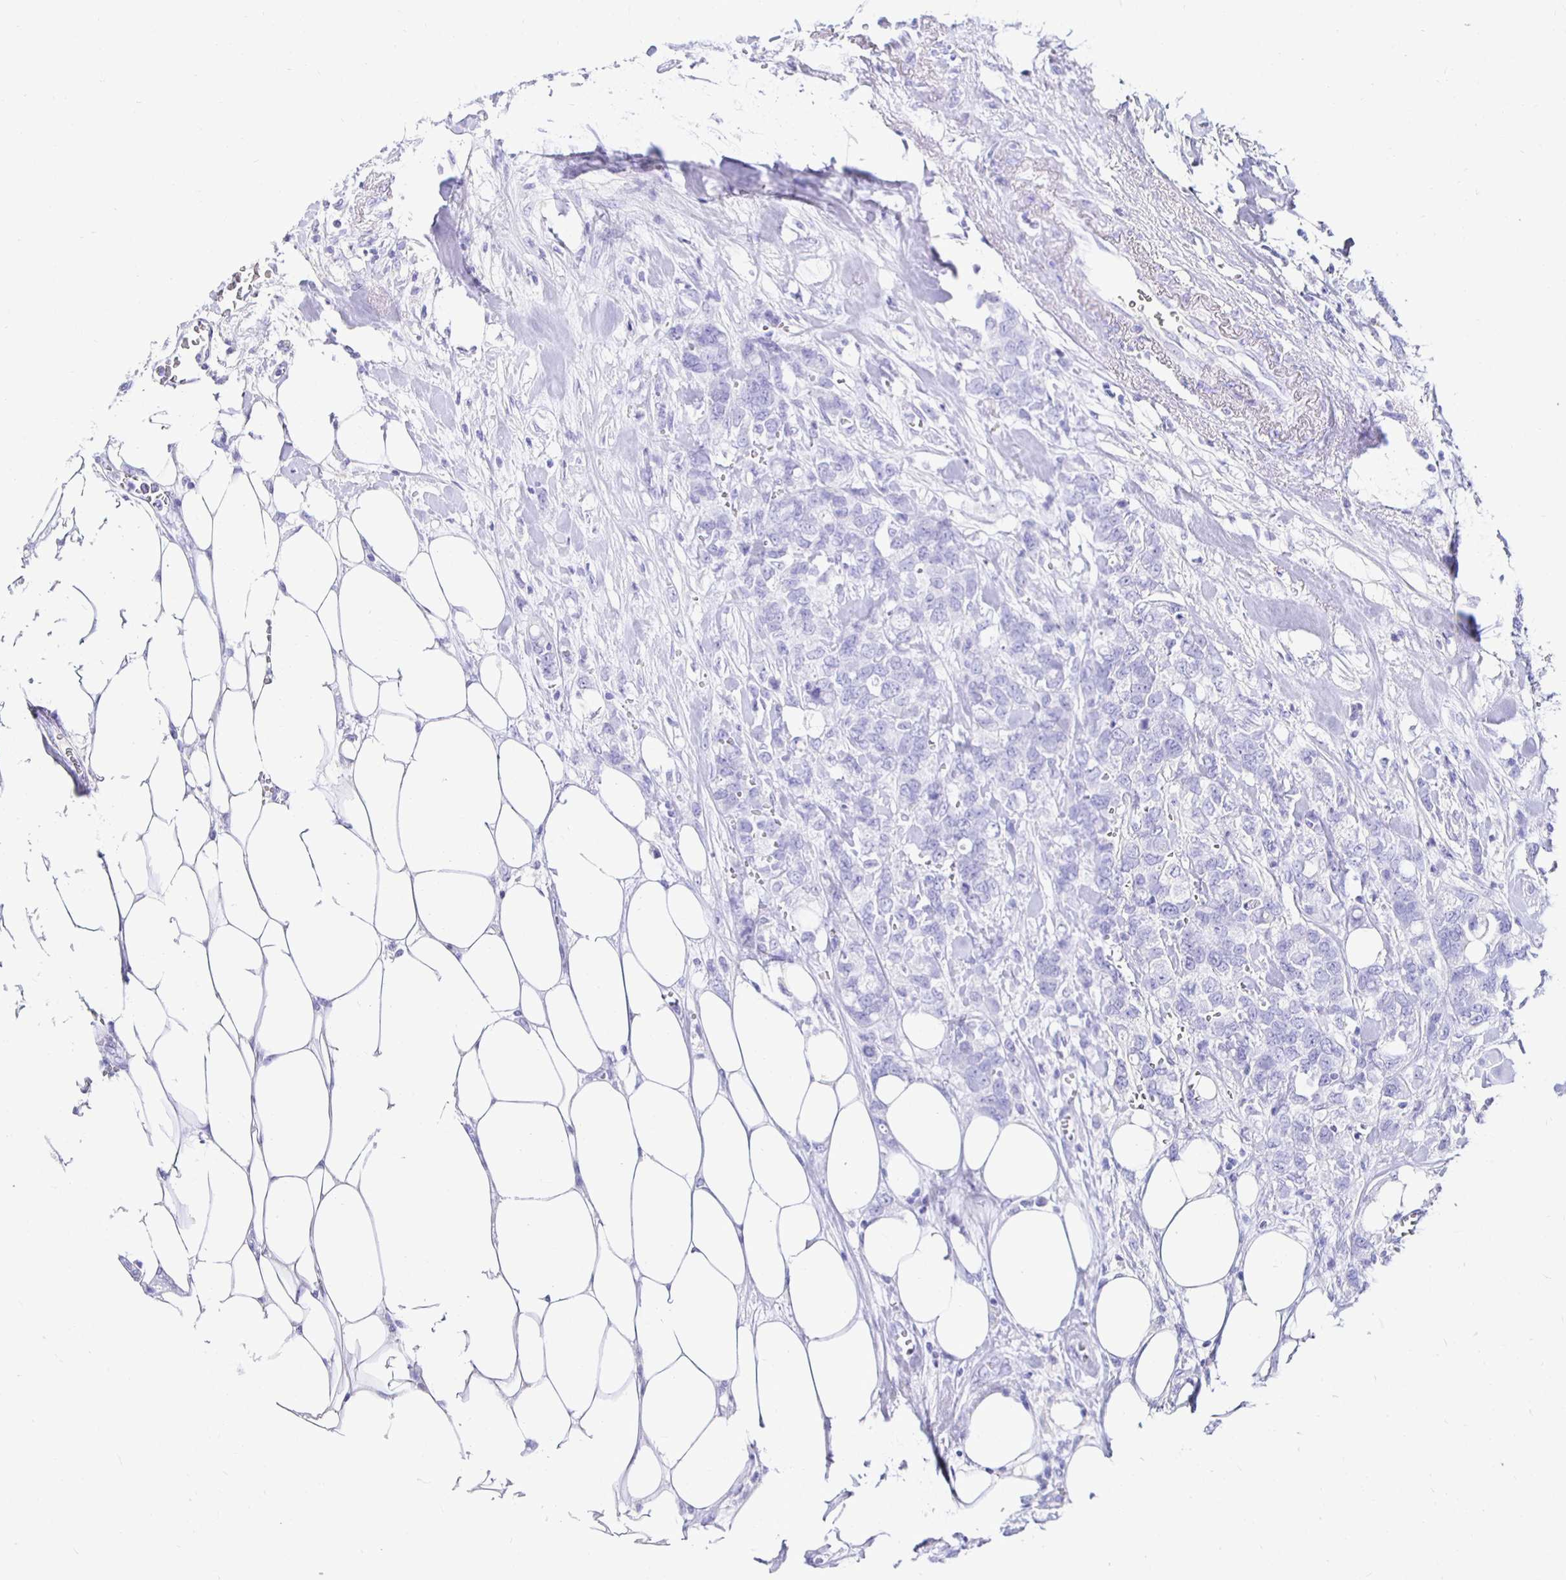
{"staining": {"intensity": "negative", "quantity": "none", "location": "none"}, "tissue": "breast cancer", "cell_type": "Tumor cells", "image_type": "cancer", "snomed": [{"axis": "morphology", "description": "Lobular carcinoma"}, {"axis": "topography", "description": "Breast"}], "caption": "Tumor cells are negative for brown protein staining in breast cancer. (DAB immunohistochemistry (IHC), high magnification).", "gene": "UMOD", "patient": {"sex": "female", "age": 91}}